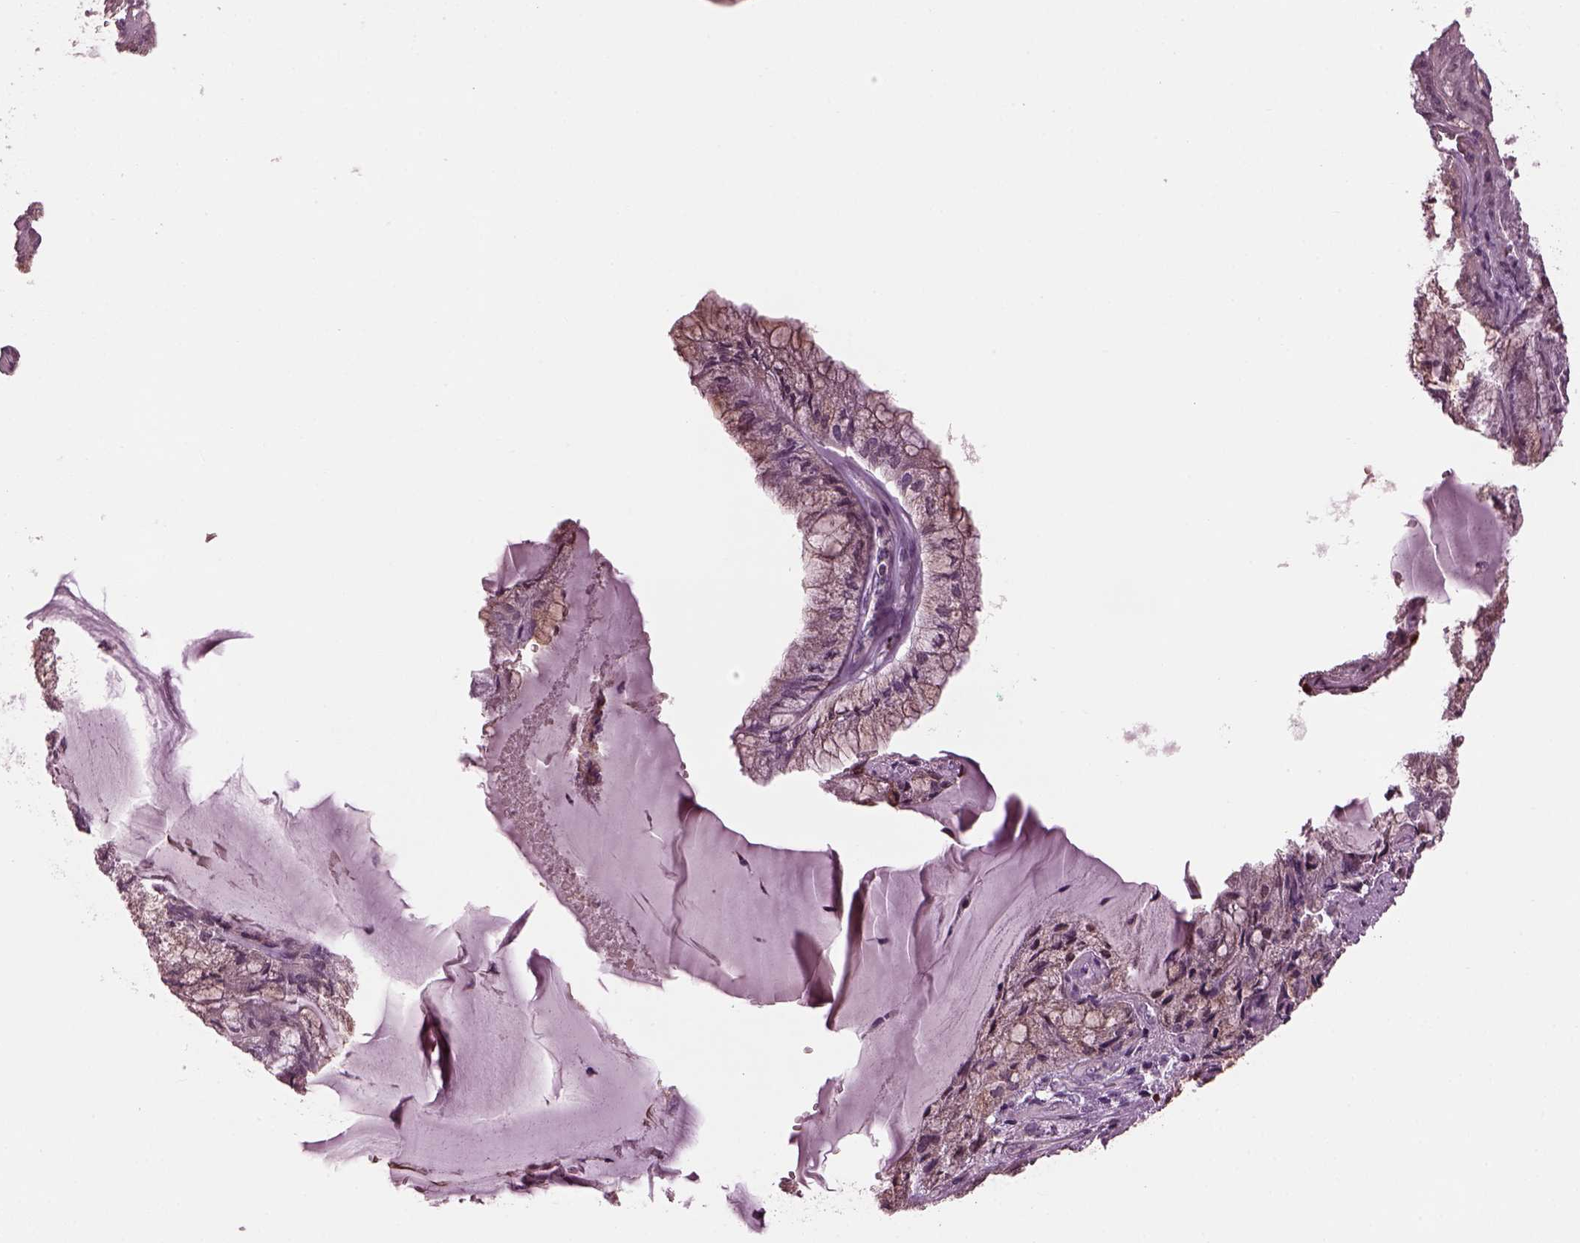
{"staining": {"intensity": "negative", "quantity": "none", "location": "none"}, "tissue": "endometrial cancer", "cell_type": "Tumor cells", "image_type": "cancer", "snomed": [{"axis": "morphology", "description": "Carcinoma, NOS"}, {"axis": "topography", "description": "Endometrium"}], "caption": "Image shows no significant protein positivity in tumor cells of endometrial cancer. Brightfield microscopy of IHC stained with DAB (brown) and hematoxylin (blue), captured at high magnification.", "gene": "BFSP1", "patient": {"sex": "female", "age": 62}}